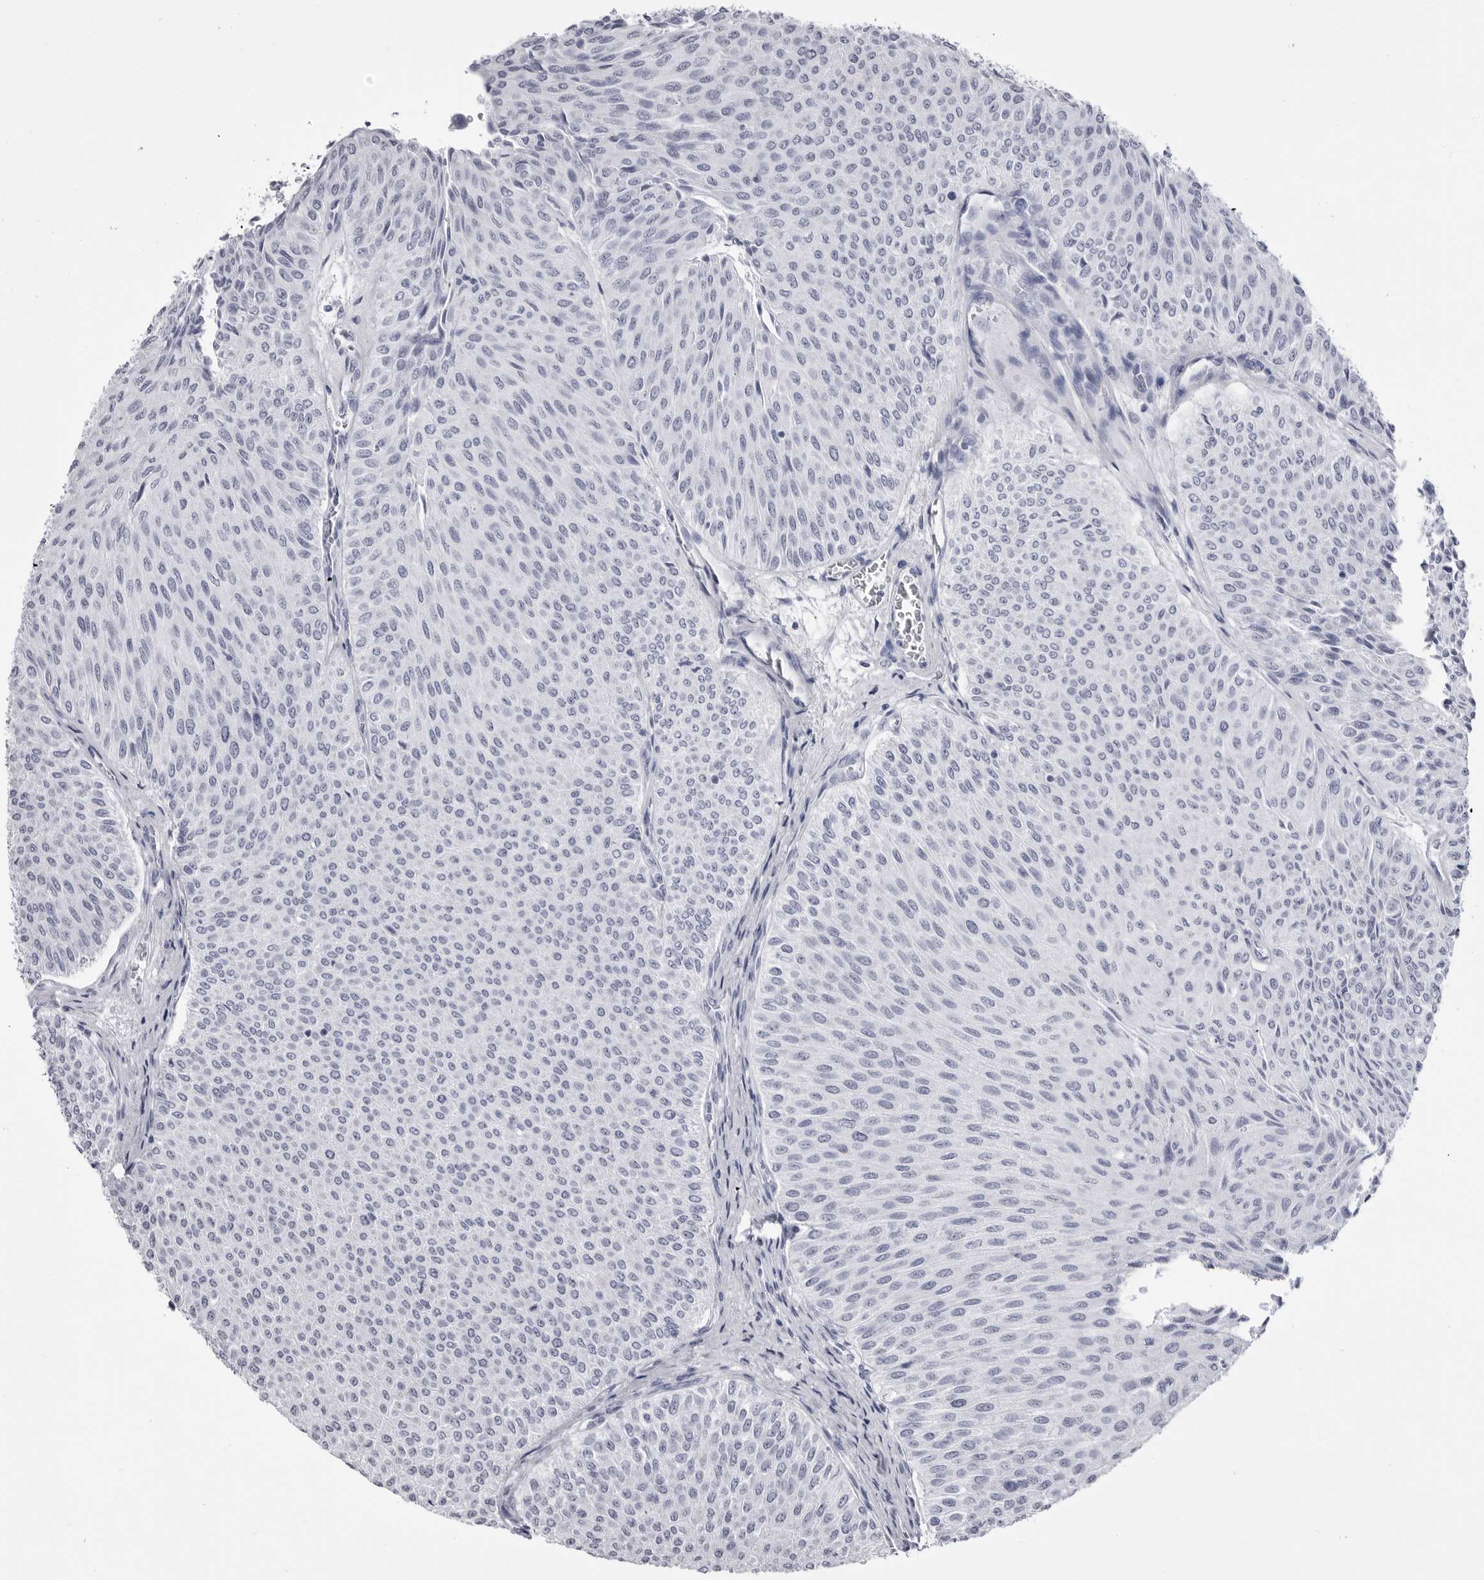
{"staining": {"intensity": "negative", "quantity": "none", "location": "none"}, "tissue": "urothelial cancer", "cell_type": "Tumor cells", "image_type": "cancer", "snomed": [{"axis": "morphology", "description": "Urothelial carcinoma, Low grade"}, {"axis": "topography", "description": "Urinary bladder"}], "caption": "This is a histopathology image of immunohistochemistry staining of urothelial cancer, which shows no expression in tumor cells. (Brightfield microscopy of DAB immunohistochemistry (IHC) at high magnification).", "gene": "STAP2", "patient": {"sex": "male", "age": 78}}